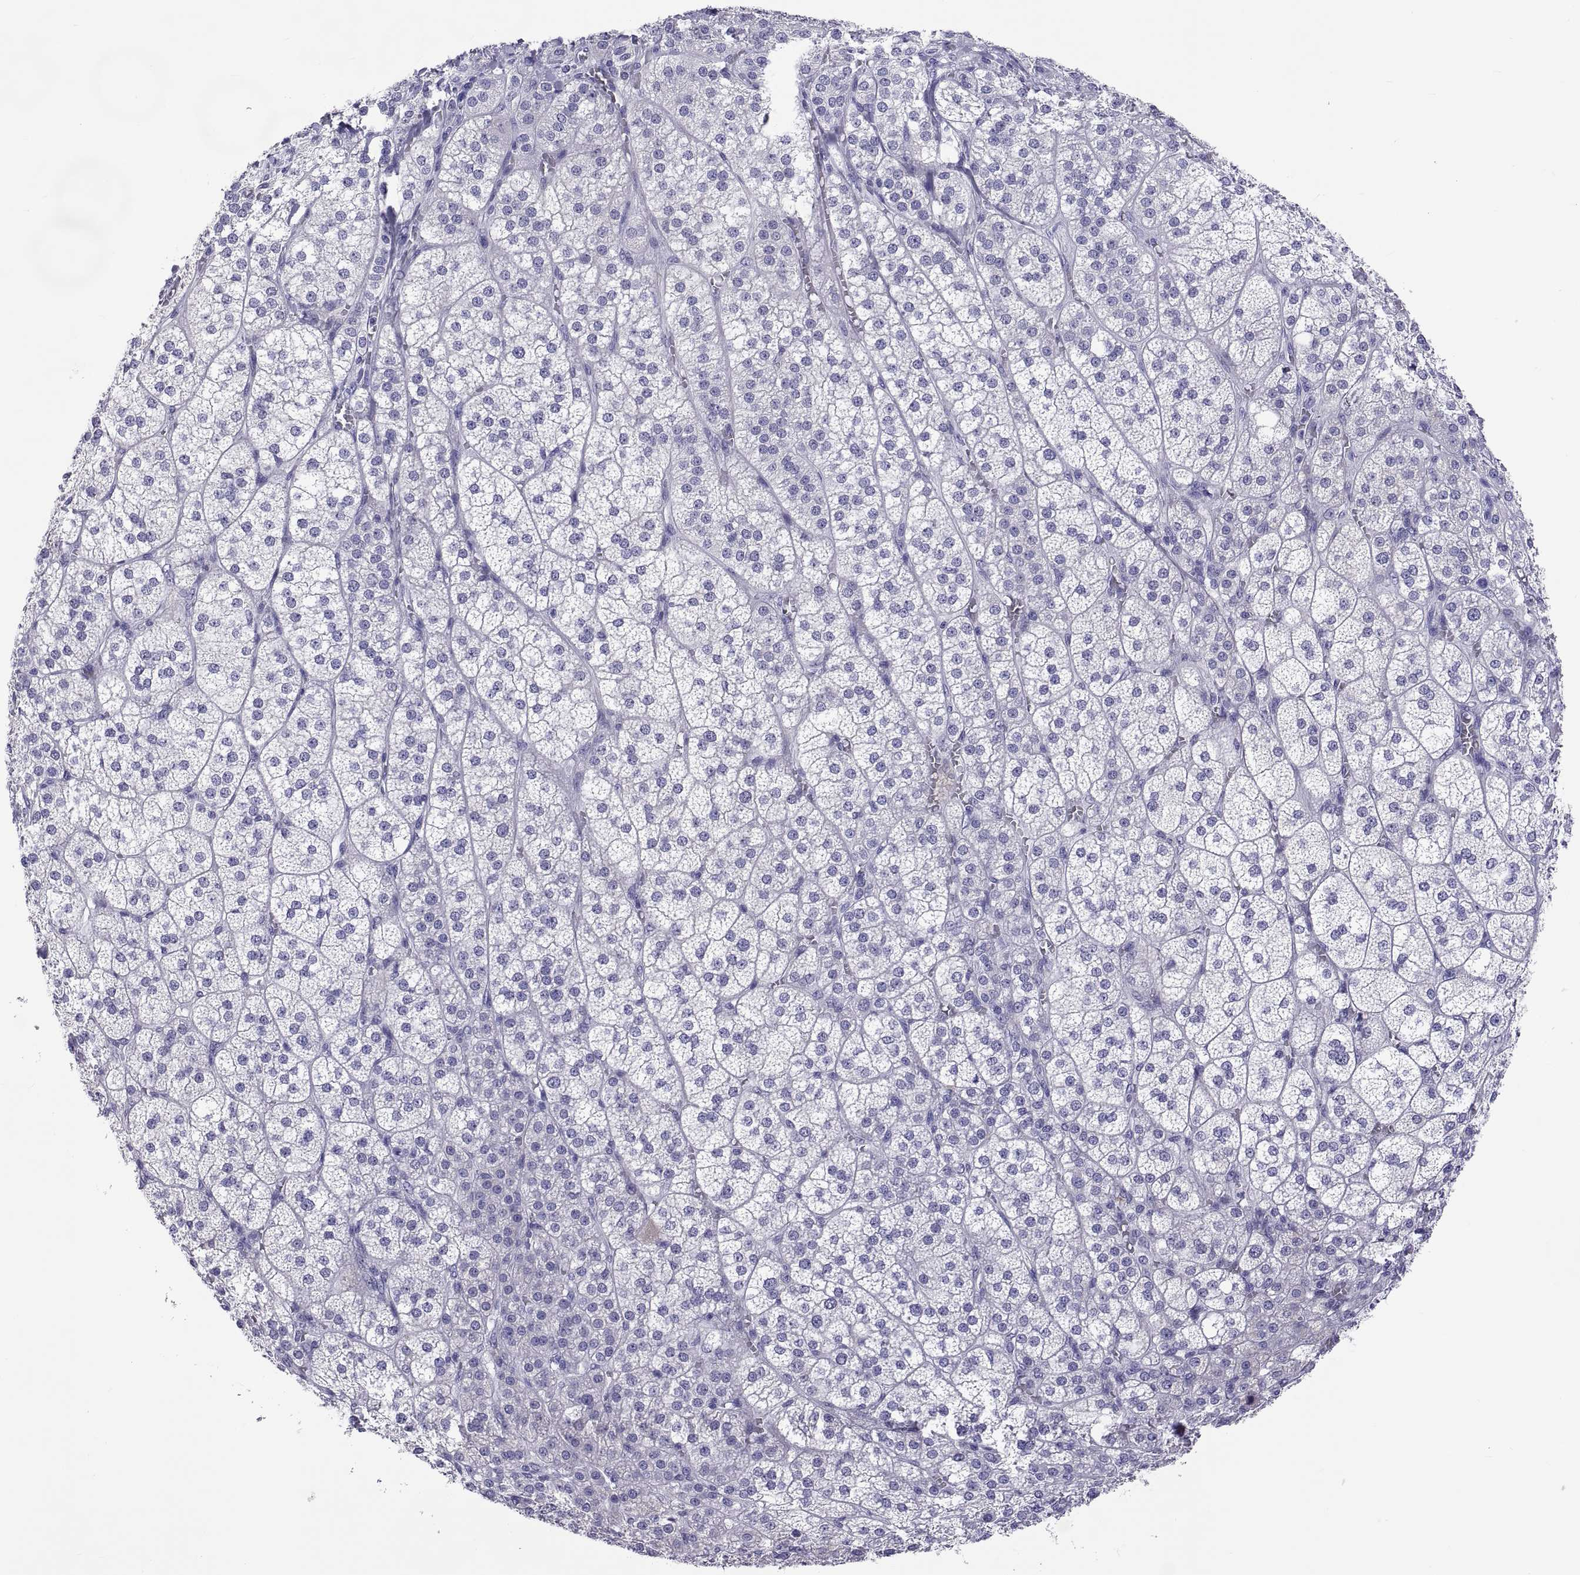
{"staining": {"intensity": "negative", "quantity": "none", "location": "none"}, "tissue": "adrenal gland", "cell_type": "Glandular cells", "image_type": "normal", "snomed": [{"axis": "morphology", "description": "Normal tissue, NOS"}, {"axis": "topography", "description": "Adrenal gland"}], "caption": "A histopathology image of human adrenal gland is negative for staining in glandular cells. (DAB immunohistochemistry visualized using brightfield microscopy, high magnification).", "gene": "BSPH1", "patient": {"sex": "female", "age": 60}}